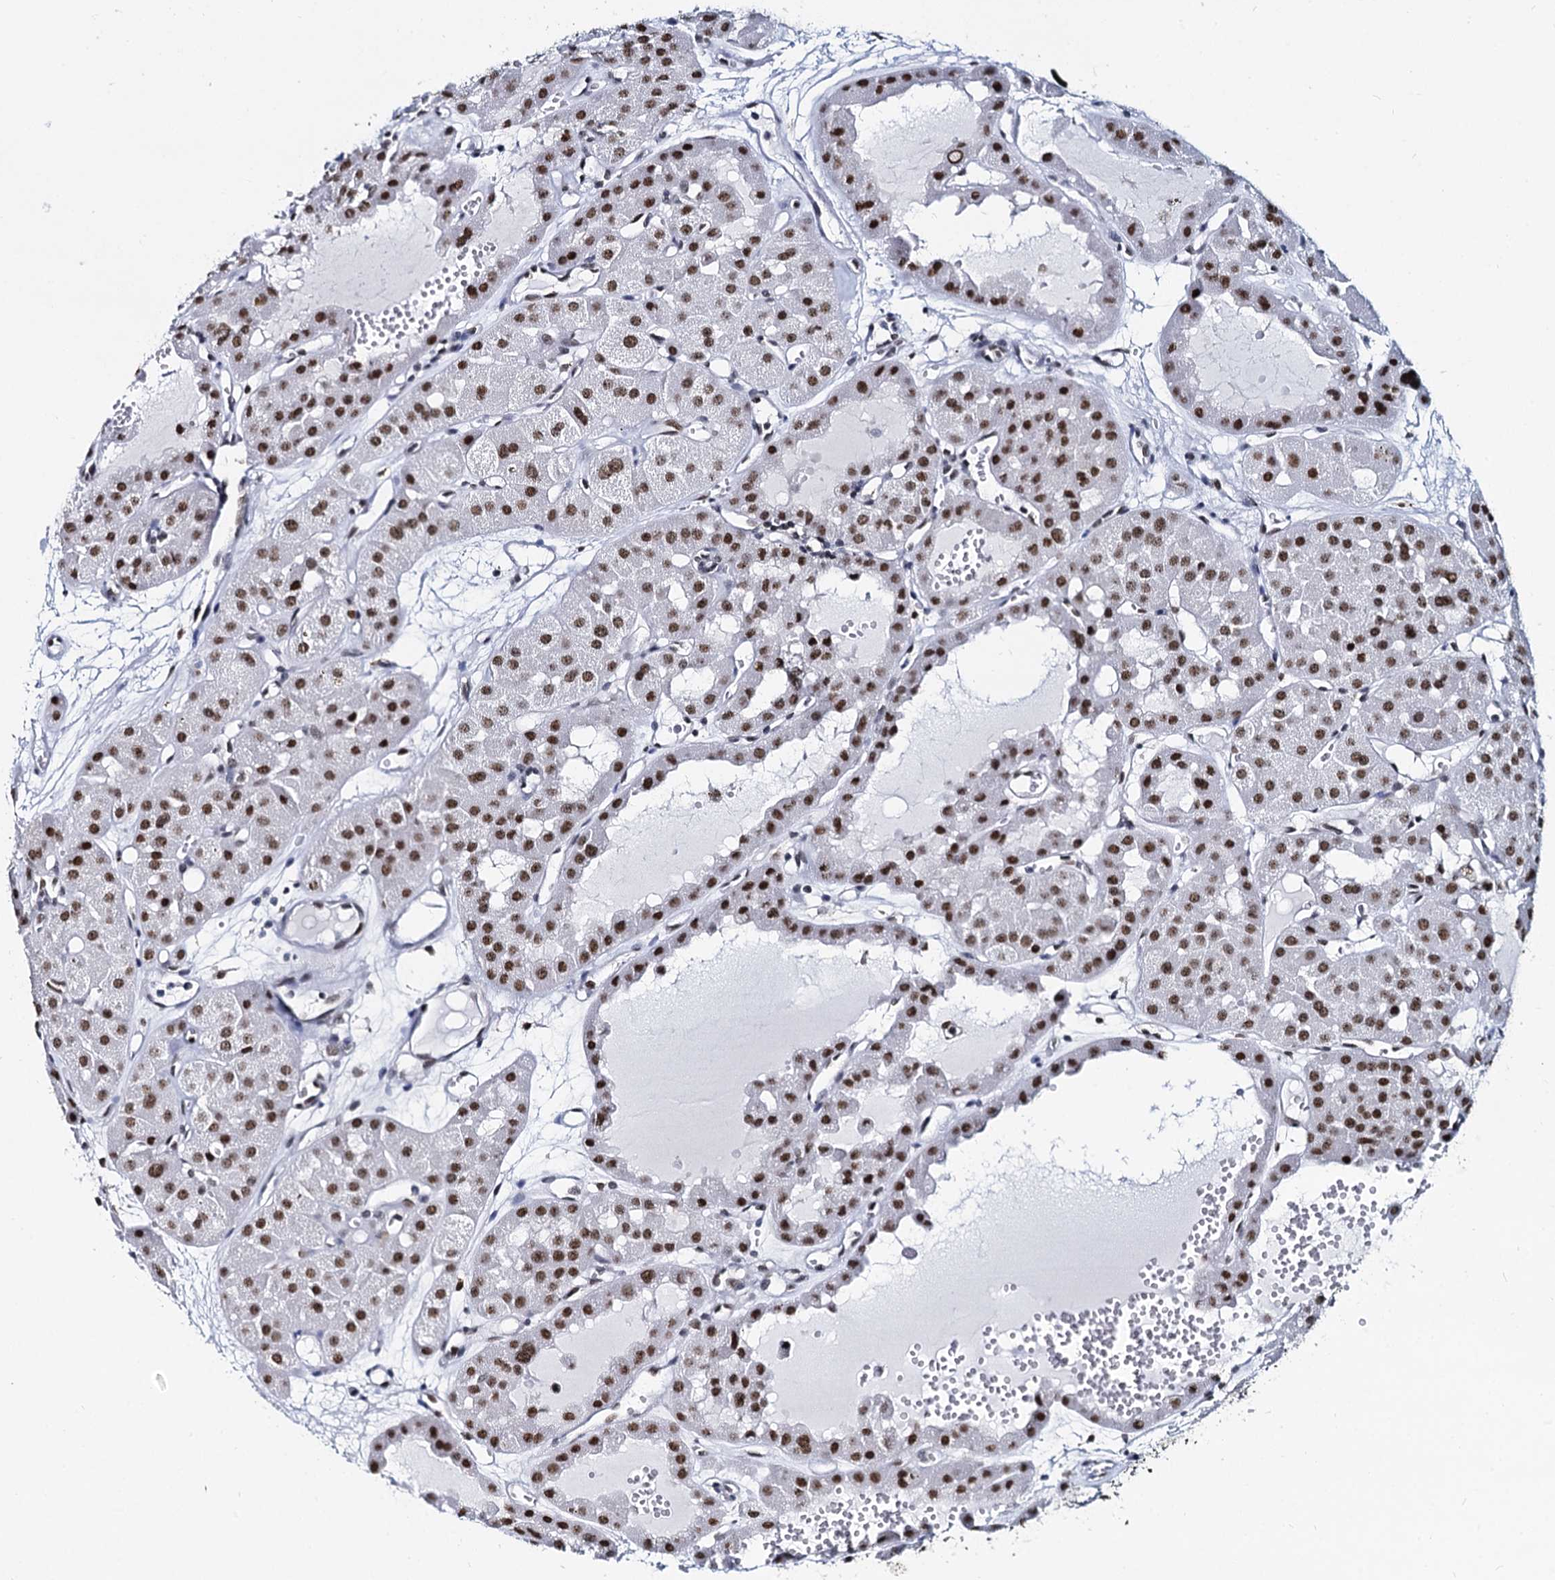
{"staining": {"intensity": "strong", "quantity": ">75%", "location": "nuclear"}, "tissue": "renal cancer", "cell_type": "Tumor cells", "image_type": "cancer", "snomed": [{"axis": "morphology", "description": "Carcinoma, NOS"}, {"axis": "topography", "description": "Kidney"}], "caption": "IHC of carcinoma (renal) shows high levels of strong nuclear staining in approximately >75% of tumor cells.", "gene": "CMAS", "patient": {"sex": "female", "age": 75}}